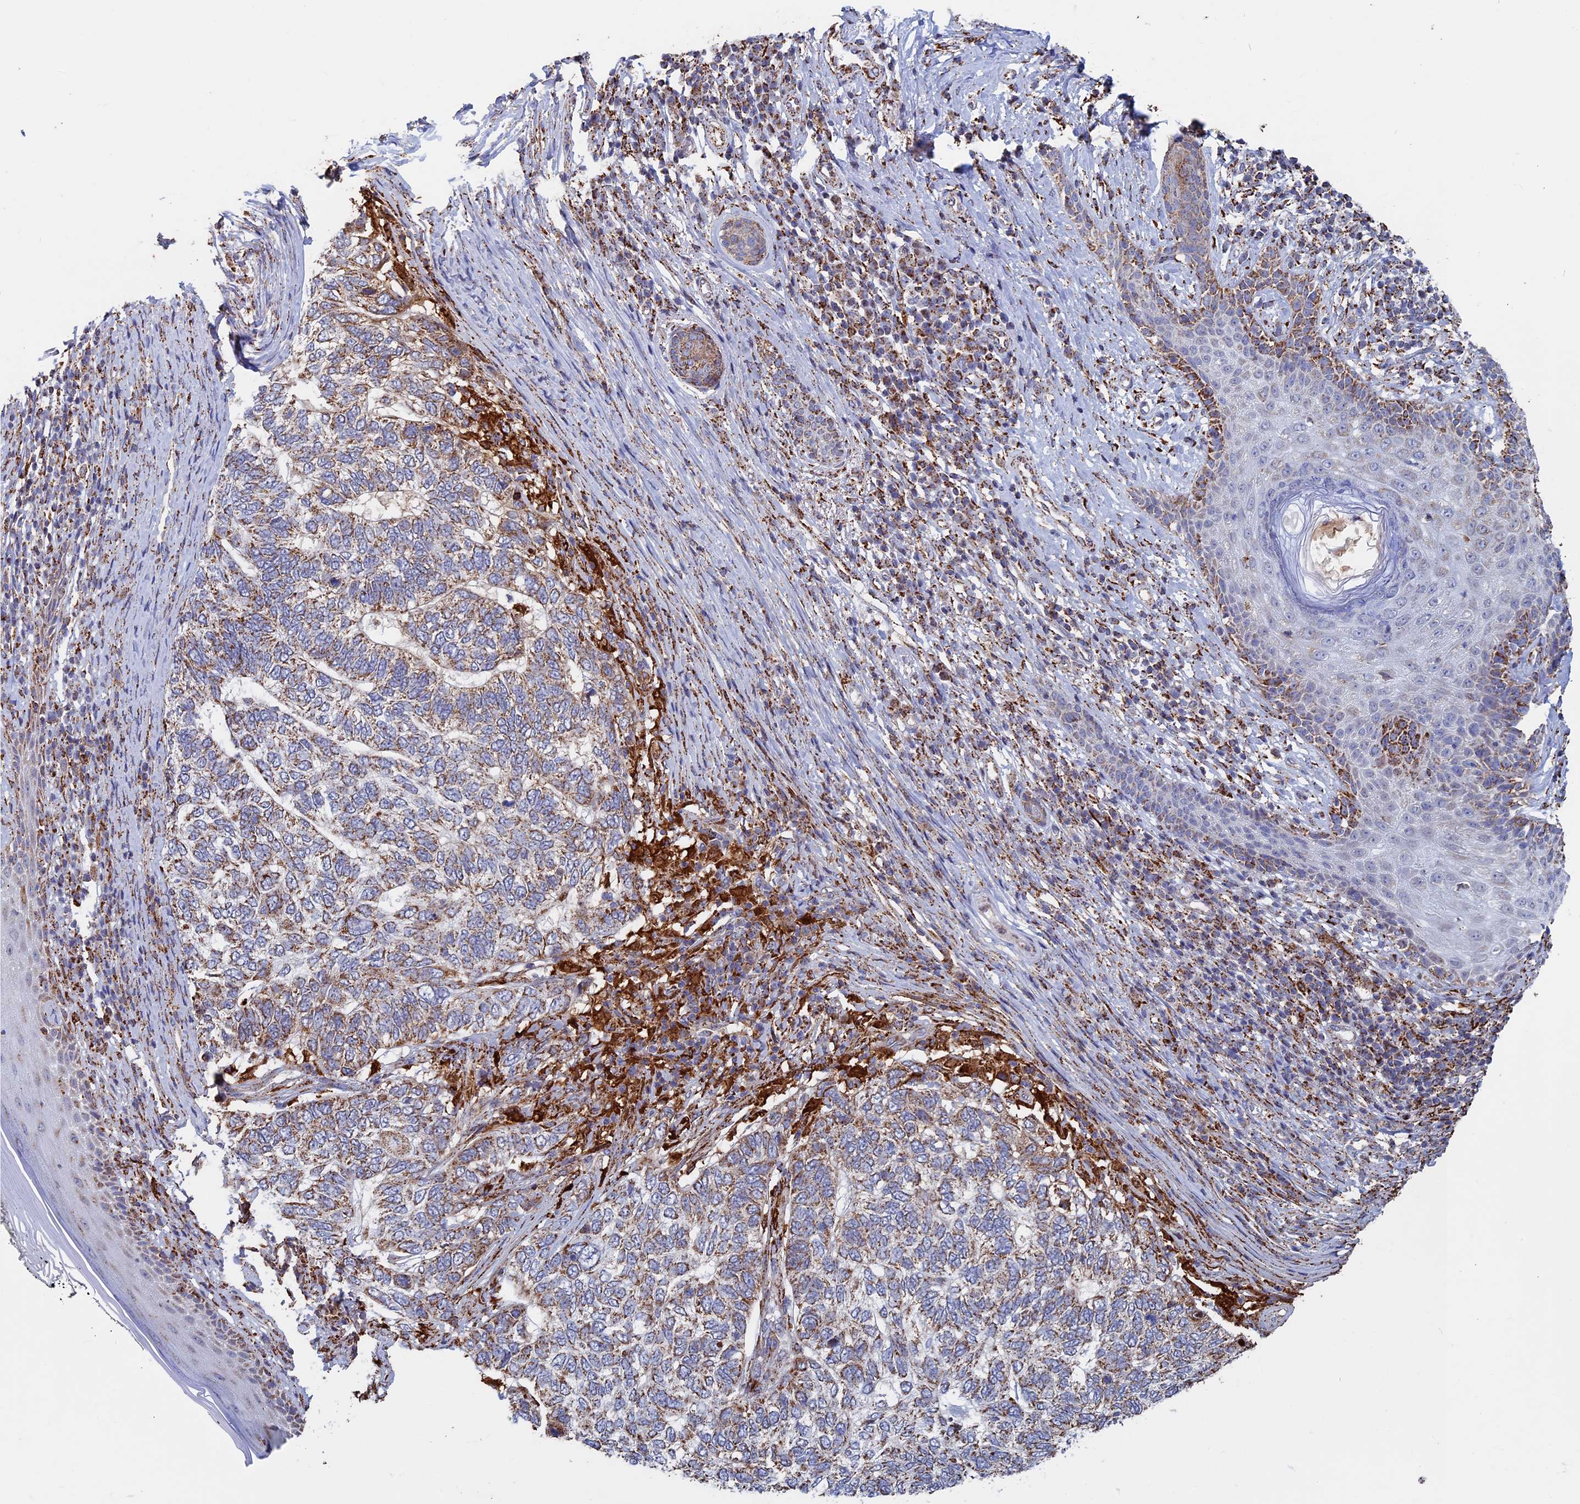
{"staining": {"intensity": "moderate", "quantity": ">75%", "location": "cytoplasmic/membranous"}, "tissue": "skin cancer", "cell_type": "Tumor cells", "image_type": "cancer", "snomed": [{"axis": "morphology", "description": "Basal cell carcinoma"}, {"axis": "topography", "description": "Skin"}], "caption": "Immunohistochemistry (IHC) photomicrograph of human skin cancer stained for a protein (brown), which displays medium levels of moderate cytoplasmic/membranous positivity in about >75% of tumor cells.", "gene": "SEC24D", "patient": {"sex": "female", "age": 65}}